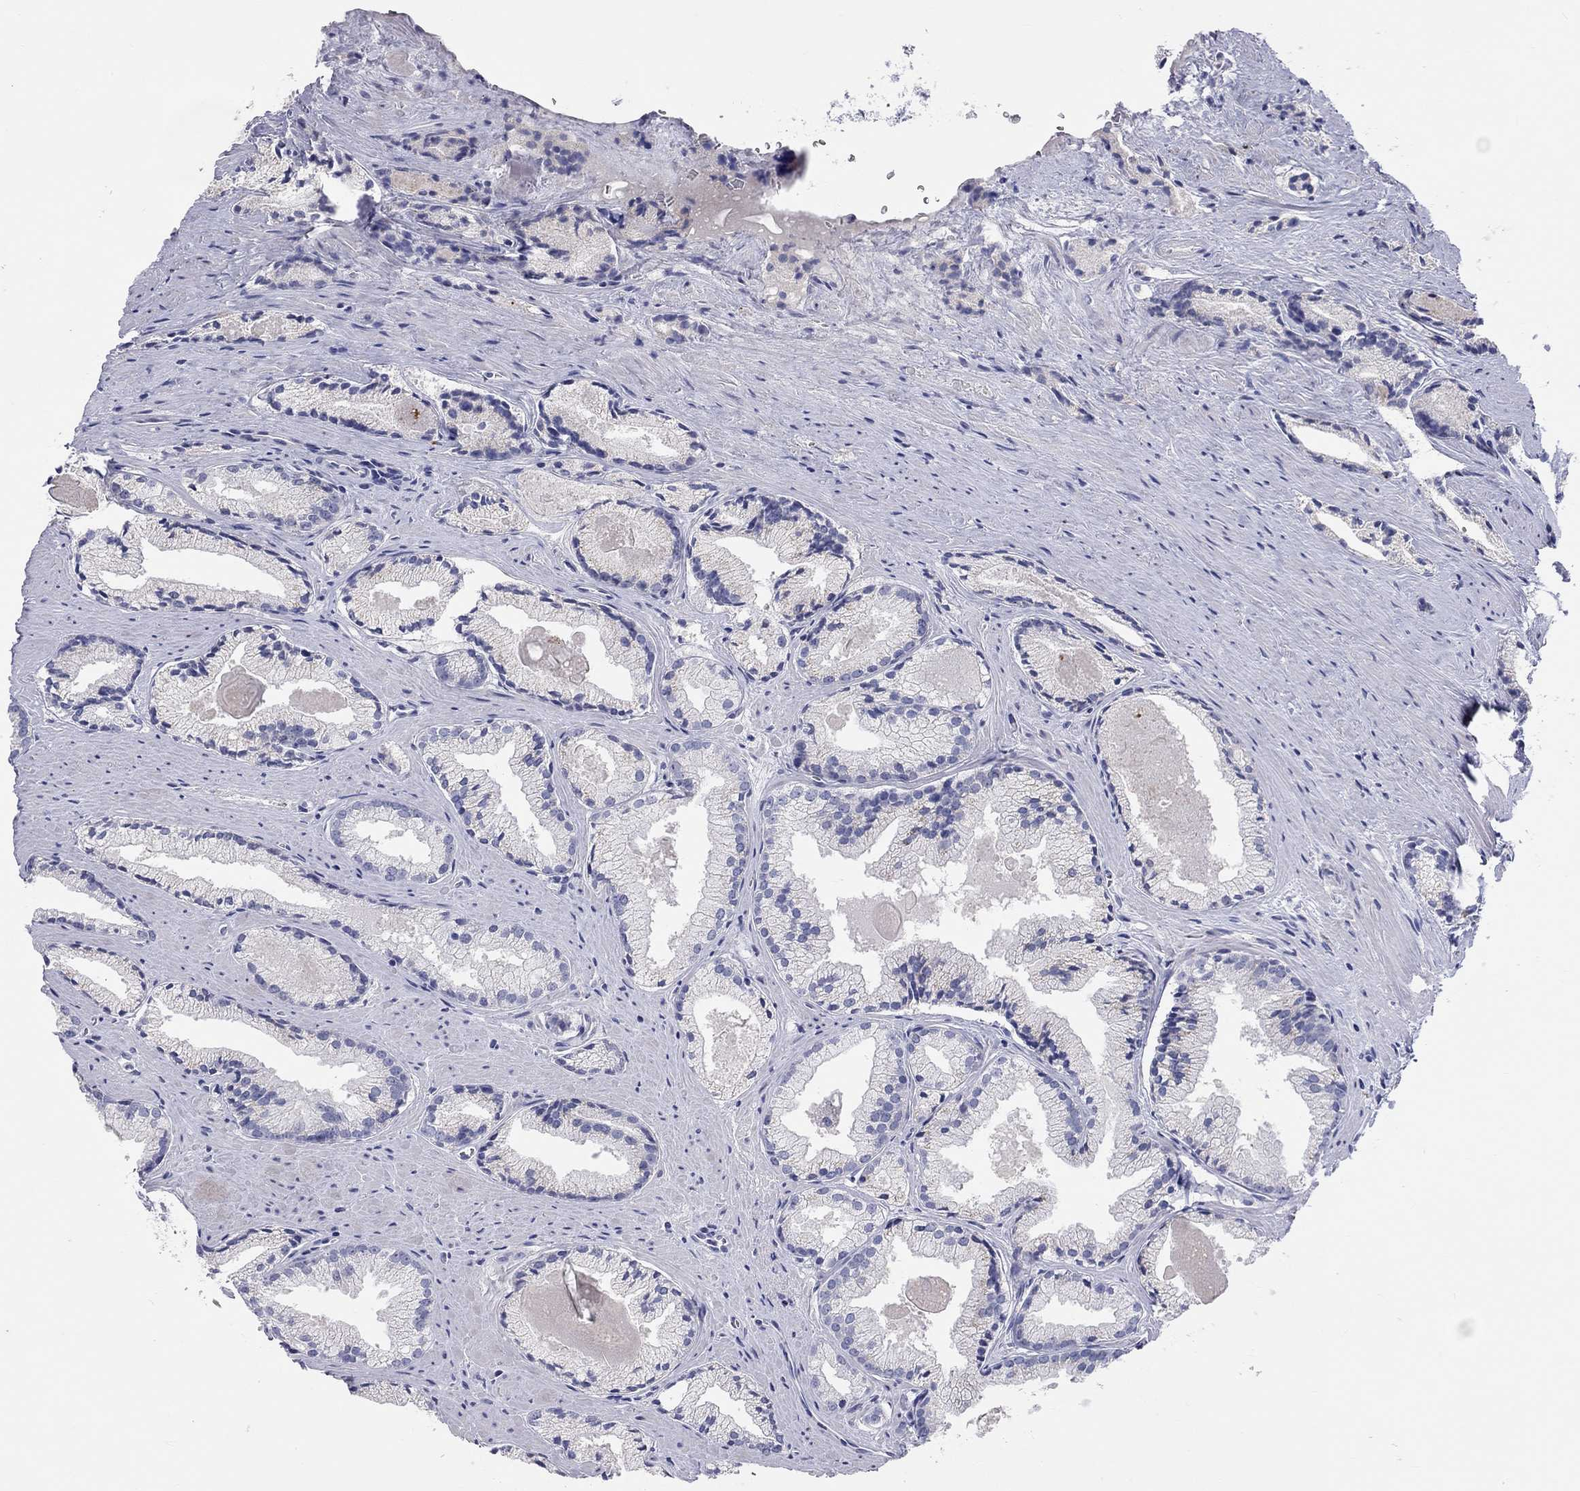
{"staining": {"intensity": "negative", "quantity": "none", "location": "none"}, "tissue": "prostate cancer", "cell_type": "Tumor cells", "image_type": "cancer", "snomed": [{"axis": "morphology", "description": "Adenocarcinoma, NOS"}, {"axis": "morphology", "description": "Adenocarcinoma, High grade"}, {"axis": "topography", "description": "Prostate"}], "caption": "Immunohistochemistry (IHC) image of neoplastic tissue: human high-grade adenocarcinoma (prostate) stained with DAB (3,3'-diaminobenzidine) displays no significant protein positivity in tumor cells.", "gene": "ST7L", "patient": {"sex": "male", "age": 70}}